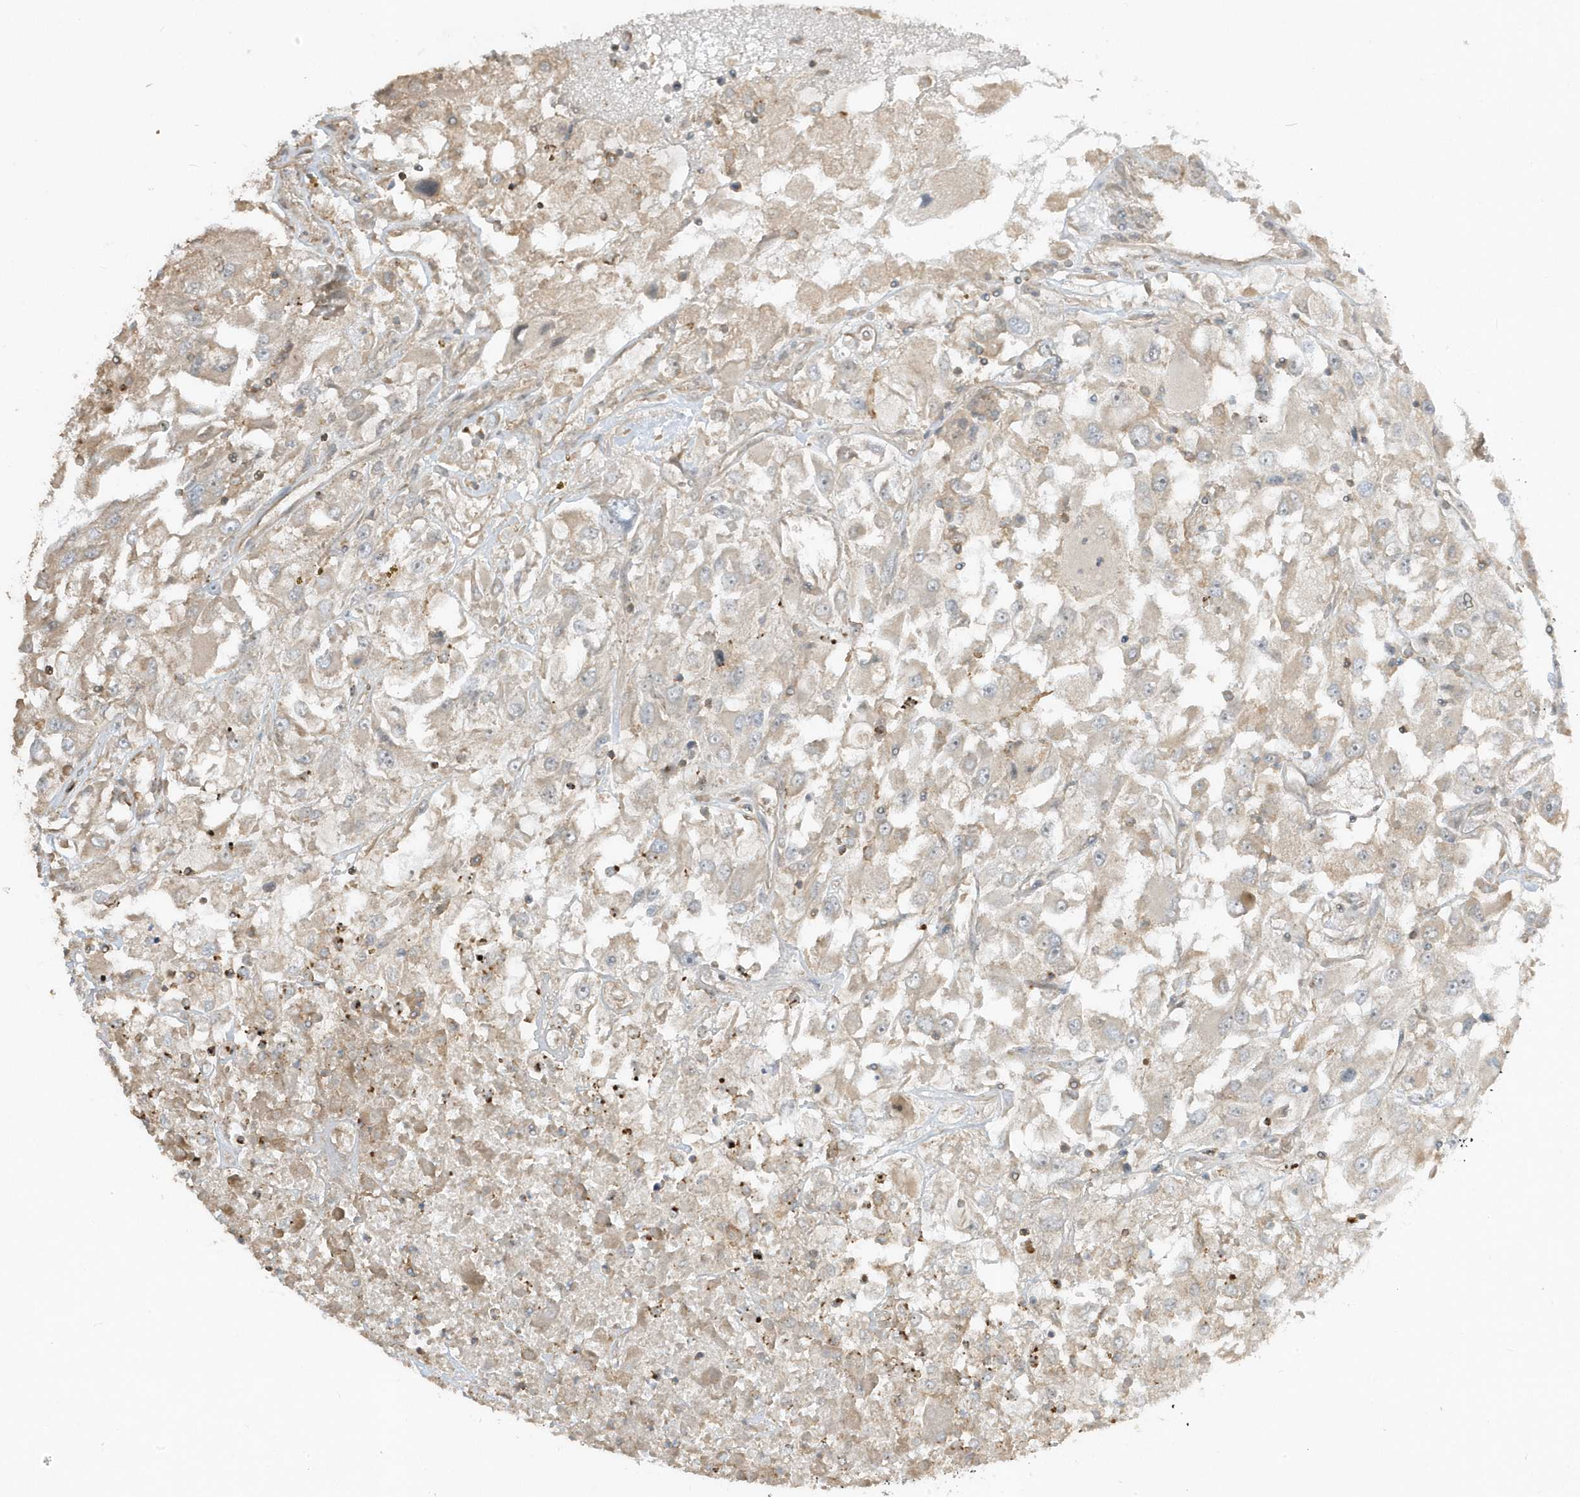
{"staining": {"intensity": "weak", "quantity": ">75%", "location": "cytoplasmic/membranous"}, "tissue": "renal cancer", "cell_type": "Tumor cells", "image_type": "cancer", "snomed": [{"axis": "morphology", "description": "Adenocarcinoma, NOS"}, {"axis": "topography", "description": "Kidney"}], "caption": "Immunohistochemical staining of human renal cancer (adenocarcinoma) reveals weak cytoplasmic/membranous protein staining in about >75% of tumor cells.", "gene": "ZBTB8A", "patient": {"sex": "female", "age": 52}}